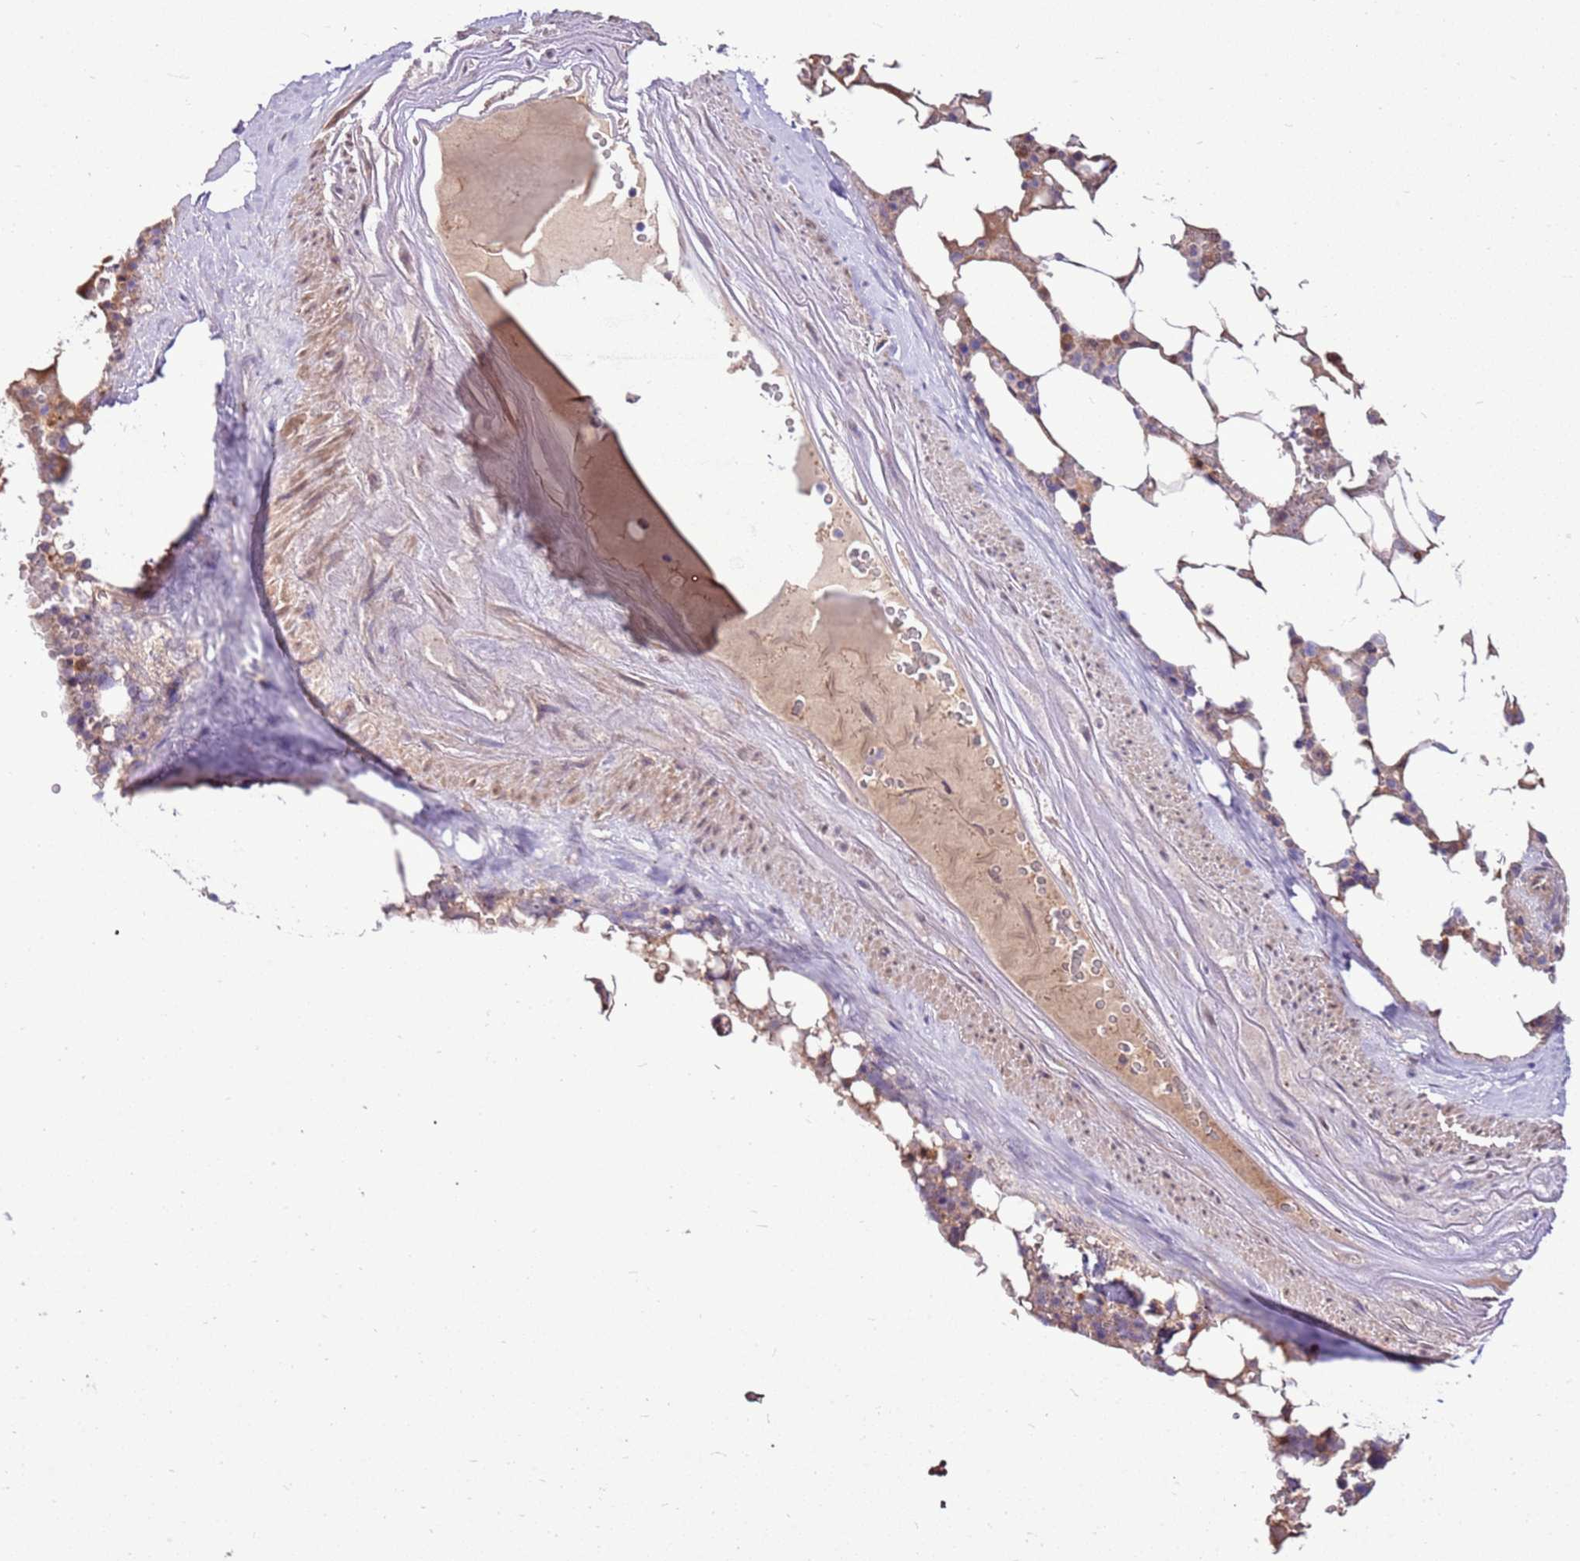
{"staining": {"intensity": "moderate", "quantity": "<25%", "location": "cytoplasmic/membranous,nuclear"}, "tissue": "bone marrow", "cell_type": "Hematopoietic cells", "image_type": "normal", "snomed": [{"axis": "morphology", "description": "Normal tissue, NOS"}, {"axis": "topography", "description": "Bone marrow"}], "caption": "Hematopoietic cells reveal moderate cytoplasmic/membranous,nuclear staining in about <25% of cells in benign bone marrow. The protein is stained brown, and the nuclei are stained in blue (DAB (3,3'-diaminobenzidine) IHC with brightfield microscopy, high magnification).", "gene": "BBS5", "patient": {"sex": "male", "age": 64}}